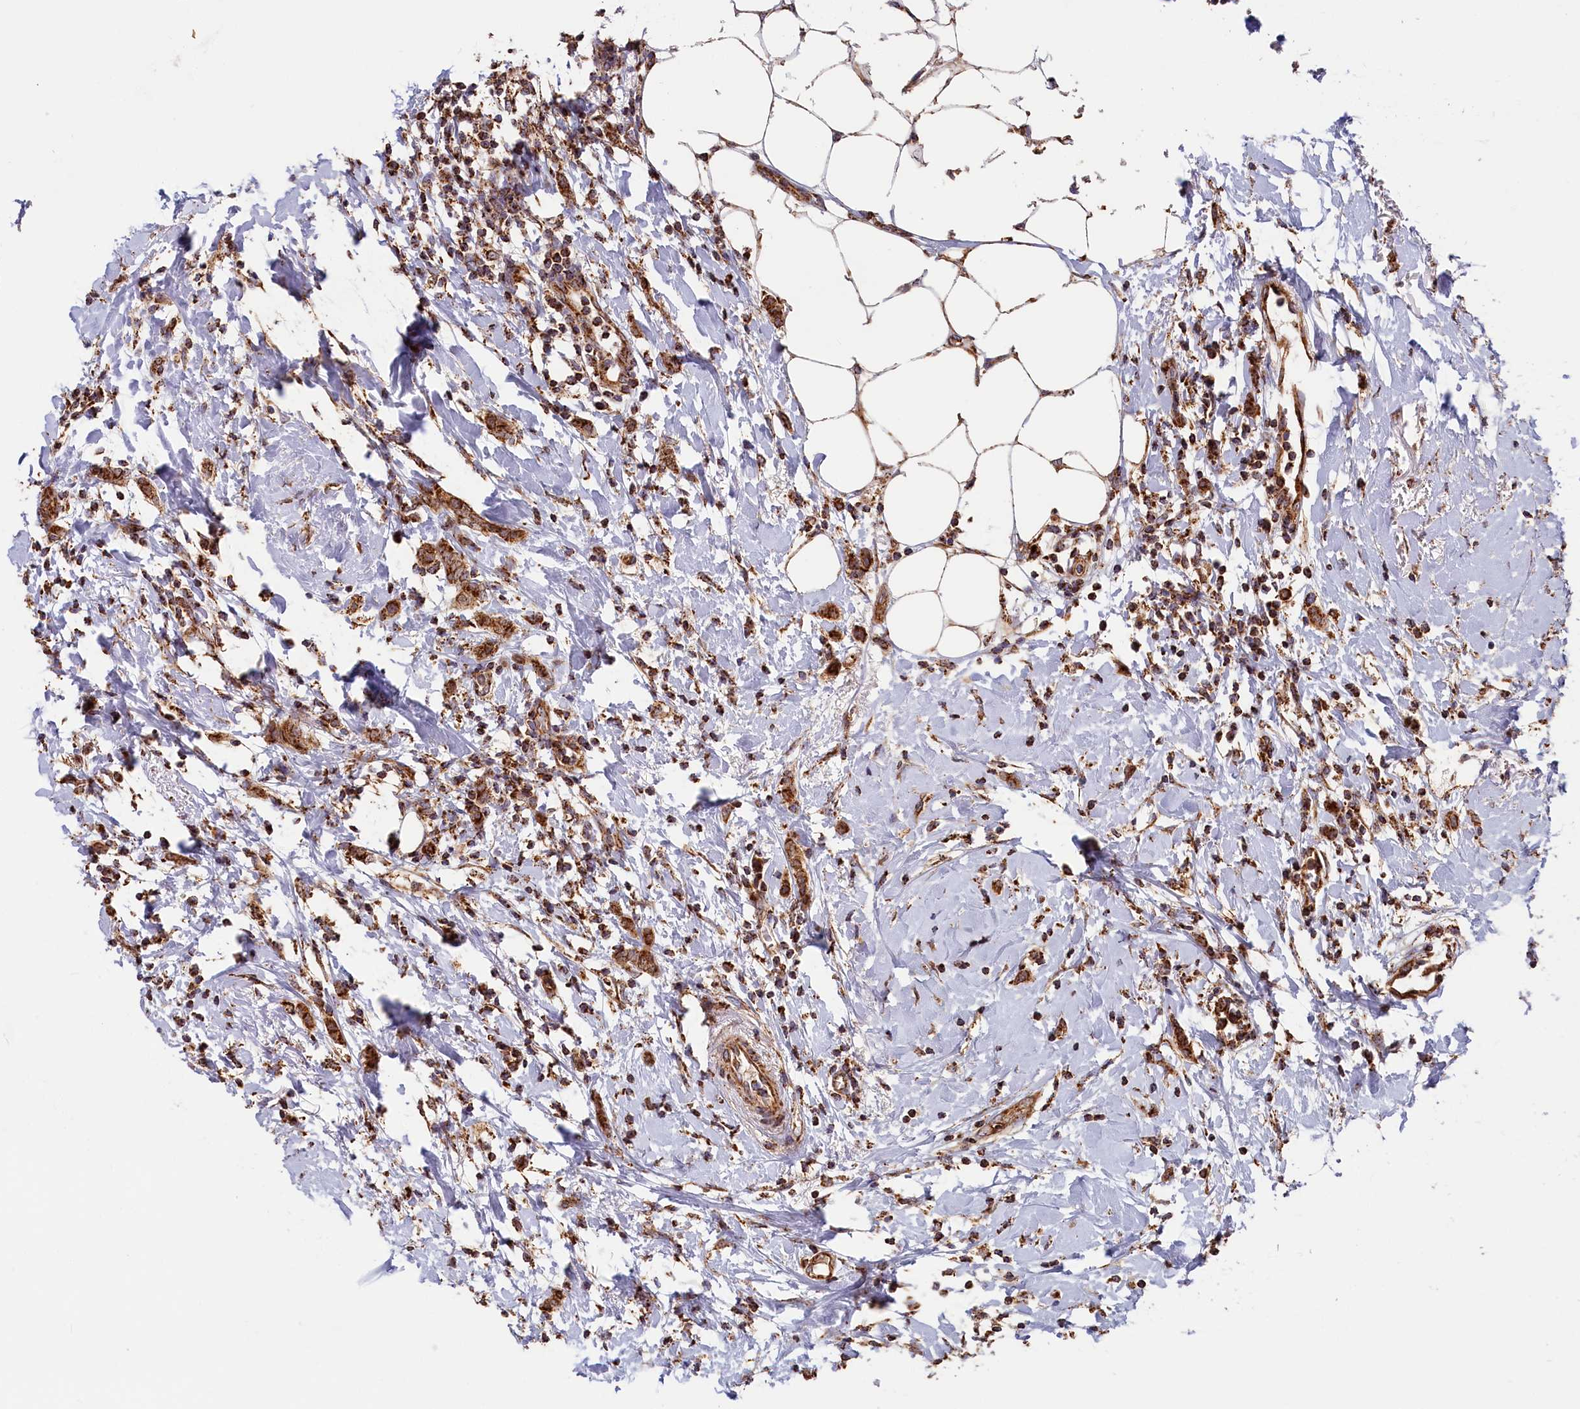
{"staining": {"intensity": "moderate", "quantity": ">75%", "location": "cytoplasmic/membranous"}, "tissue": "breast cancer", "cell_type": "Tumor cells", "image_type": "cancer", "snomed": [{"axis": "morphology", "description": "Duct carcinoma"}, {"axis": "topography", "description": "Breast"}], "caption": "Intraductal carcinoma (breast) was stained to show a protein in brown. There is medium levels of moderate cytoplasmic/membranous expression in approximately >75% of tumor cells.", "gene": "MACROD1", "patient": {"sex": "female", "age": 72}}